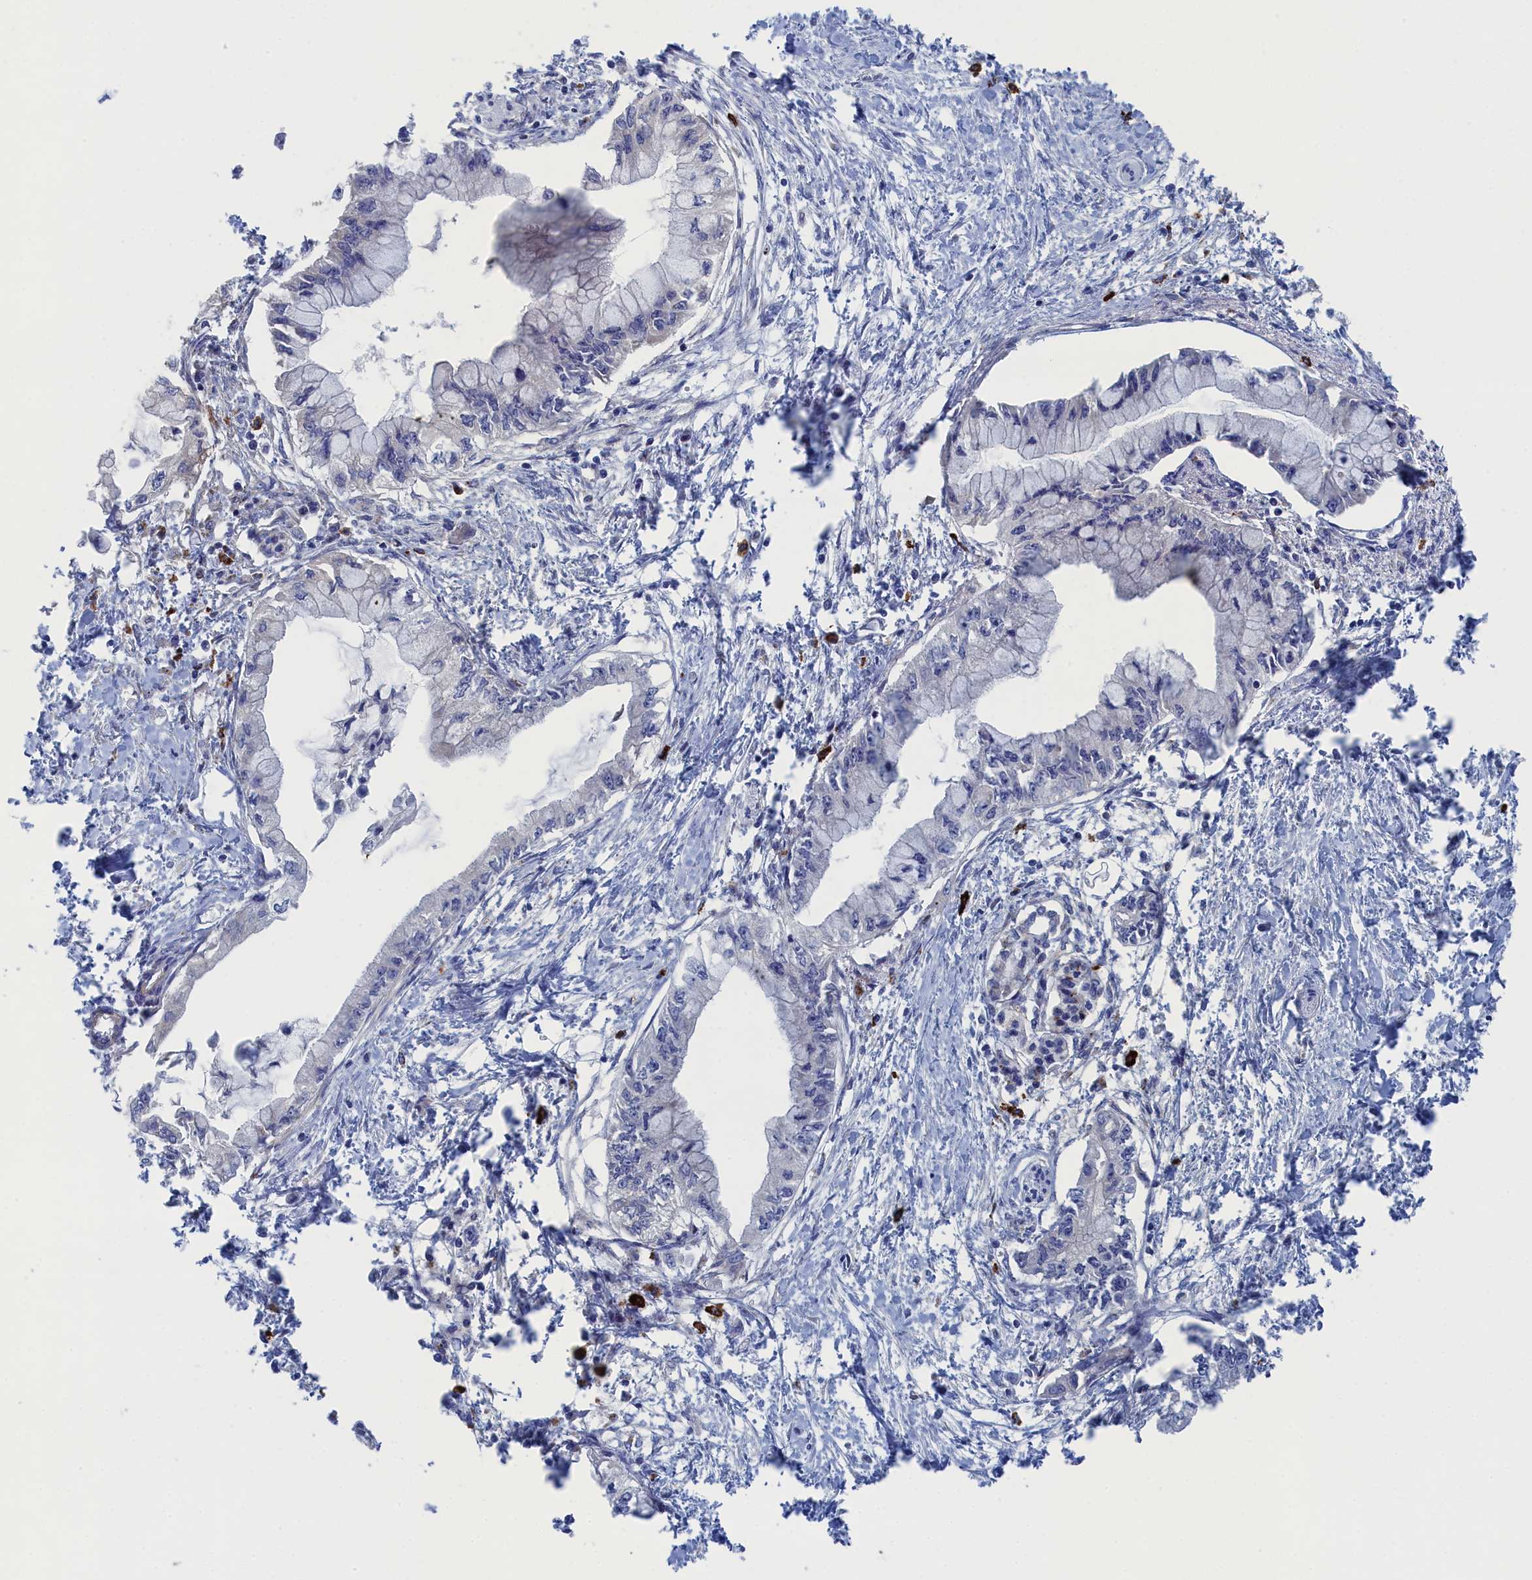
{"staining": {"intensity": "negative", "quantity": "none", "location": "none"}, "tissue": "pancreatic cancer", "cell_type": "Tumor cells", "image_type": "cancer", "snomed": [{"axis": "morphology", "description": "Adenocarcinoma, NOS"}, {"axis": "topography", "description": "Pancreas"}], "caption": "Immunohistochemistry photomicrograph of pancreatic cancer (adenocarcinoma) stained for a protein (brown), which shows no staining in tumor cells. (Immunohistochemistry, brightfield microscopy, high magnification).", "gene": "FILIP1L", "patient": {"sex": "male", "age": 48}}